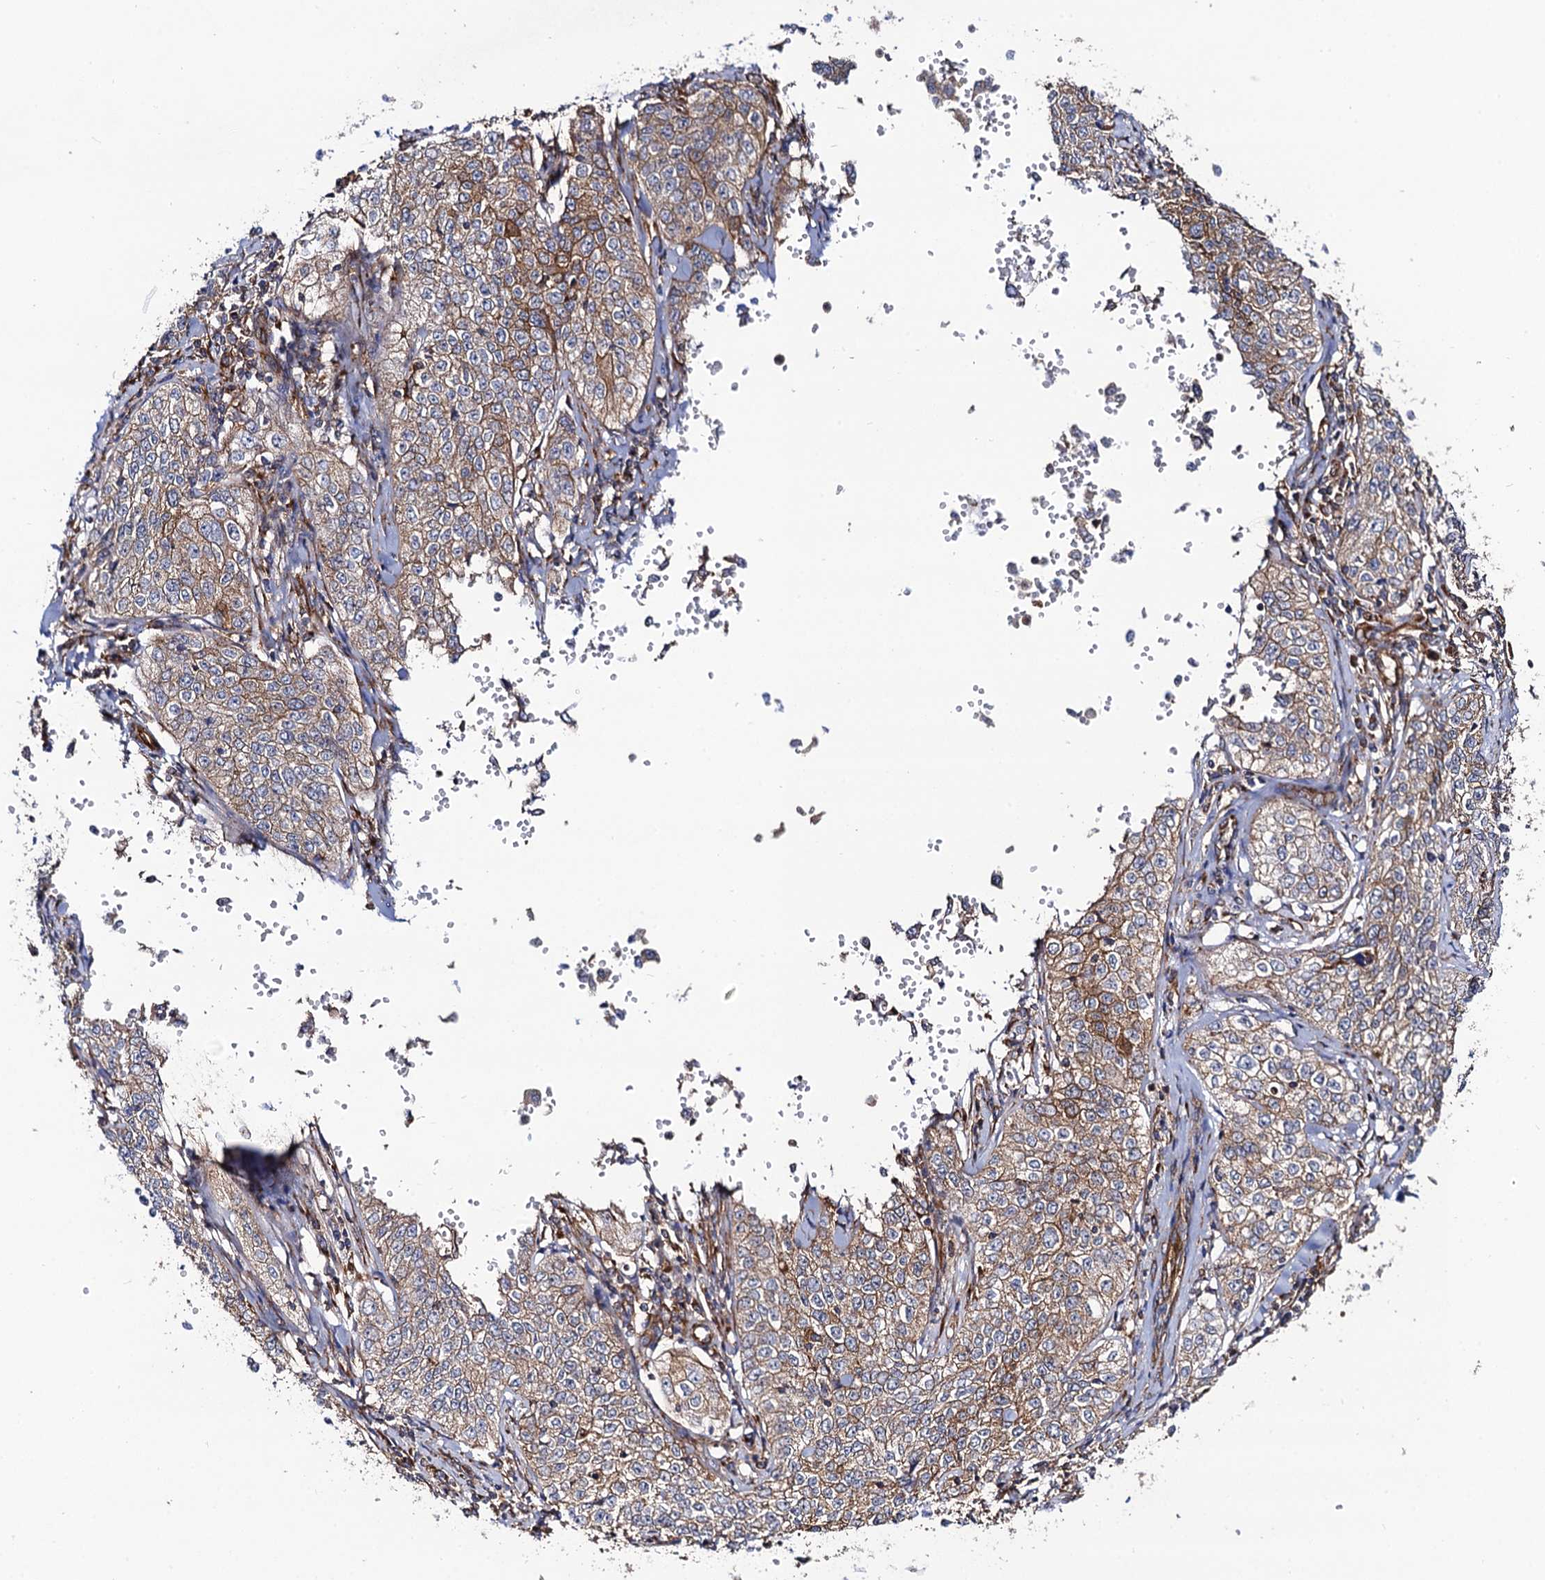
{"staining": {"intensity": "moderate", "quantity": "<25%", "location": "cytoplasmic/membranous"}, "tissue": "cervical cancer", "cell_type": "Tumor cells", "image_type": "cancer", "snomed": [{"axis": "morphology", "description": "Squamous cell carcinoma, NOS"}, {"axis": "topography", "description": "Cervix"}], "caption": "The image shows staining of squamous cell carcinoma (cervical), revealing moderate cytoplasmic/membranous protein expression (brown color) within tumor cells.", "gene": "DYDC1", "patient": {"sex": "female", "age": 35}}